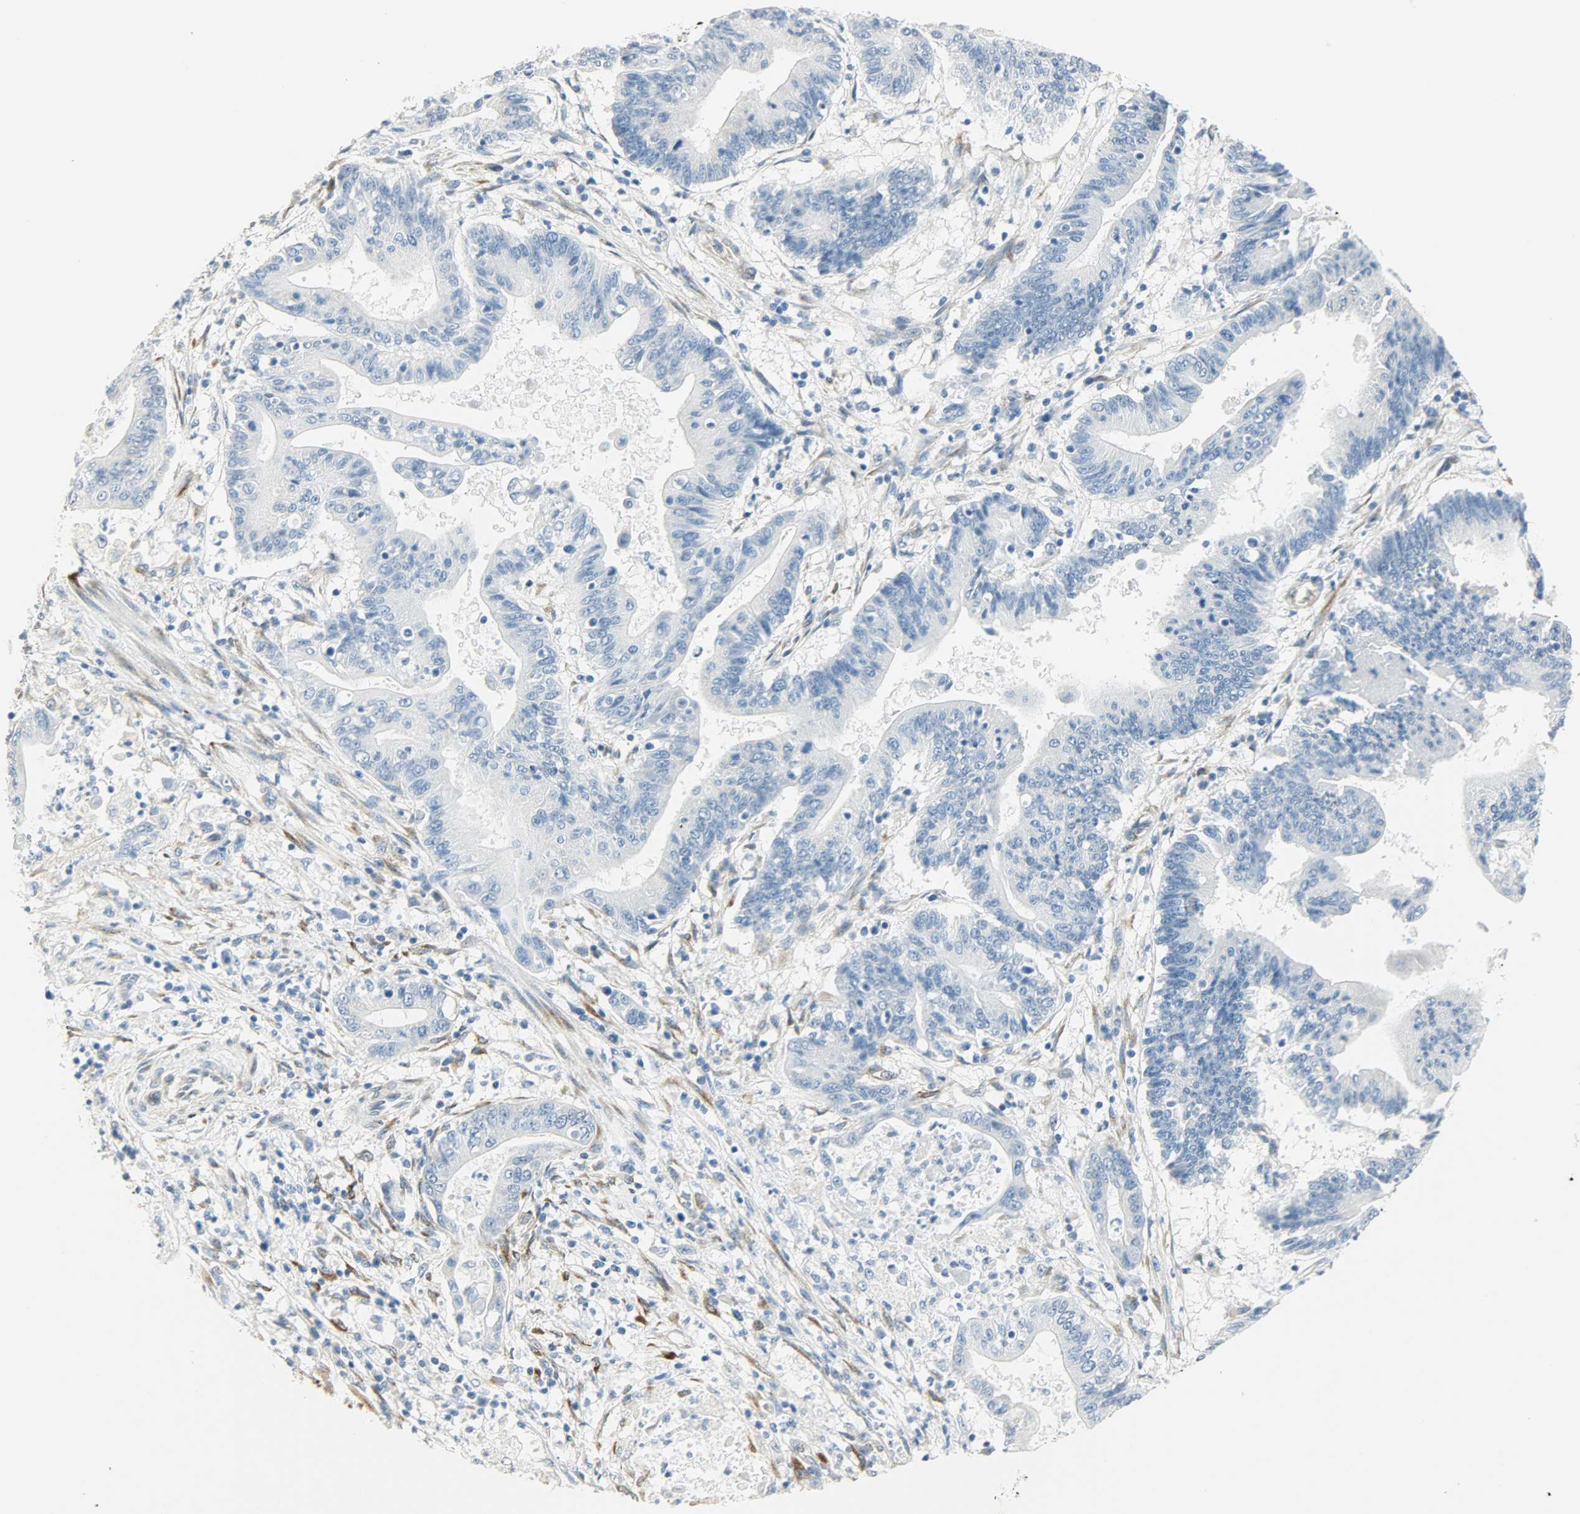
{"staining": {"intensity": "negative", "quantity": "none", "location": "none"}, "tissue": "pancreatic cancer", "cell_type": "Tumor cells", "image_type": "cancer", "snomed": [{"axis": "morphology", "description": "Adenocarcinoma, NOS"}, {"axis": "topography", "description": "Pancreas"}], "caption": "This is a micrograph of immunohistochemistry staining of pancreatic cancer, which shows no expression in tumor cells.", "gene": "PKD2", "patient": {"sex": "female", "age": 48}}